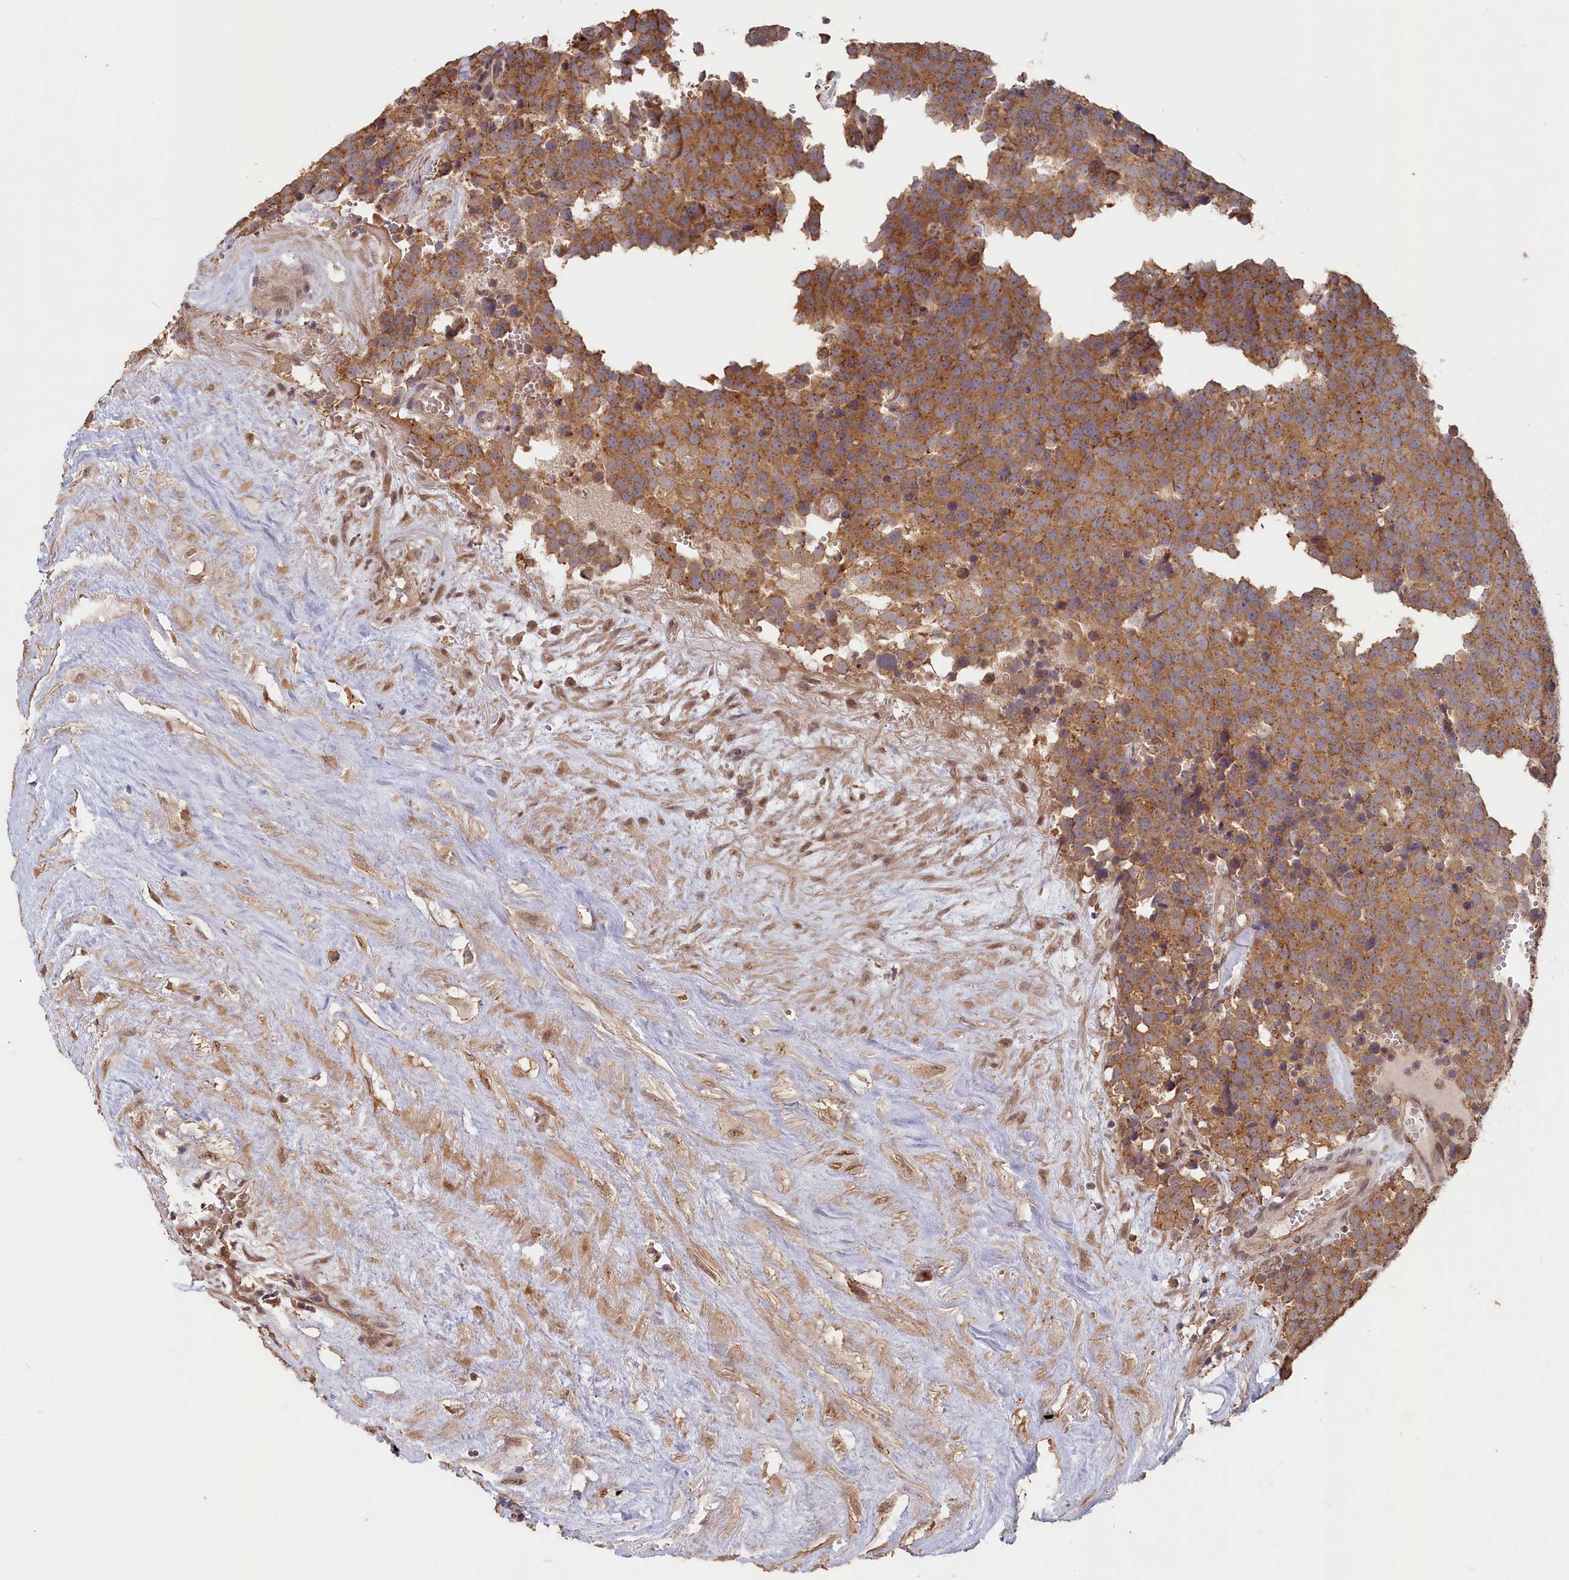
{"staining": {"intensity": "moderate", "quantity": ">75%", "location": "cytoplasmic/membranous"}, "tissue": "testis cancer", "cell_type": "Tumor cells", "image_type": "cancer", "snomed": [{"axis": "morphology", "description": "Seminoma, NOS"}, {"axis": "topography", "description": "Testis"}], "caption": "Immunohistochemical staining of testis cancer displays medium levels of moderate cytoplasmic/membranous staining in approximately >75% of tumor cells. Using DAB (3,3'-diaminobenzidine) (brown) and hematoxylin (blue) stains, captured at high magnification using brightfield microscopy.", "gene": "STX16", "patient": {"sex": "male", "age": 71}}